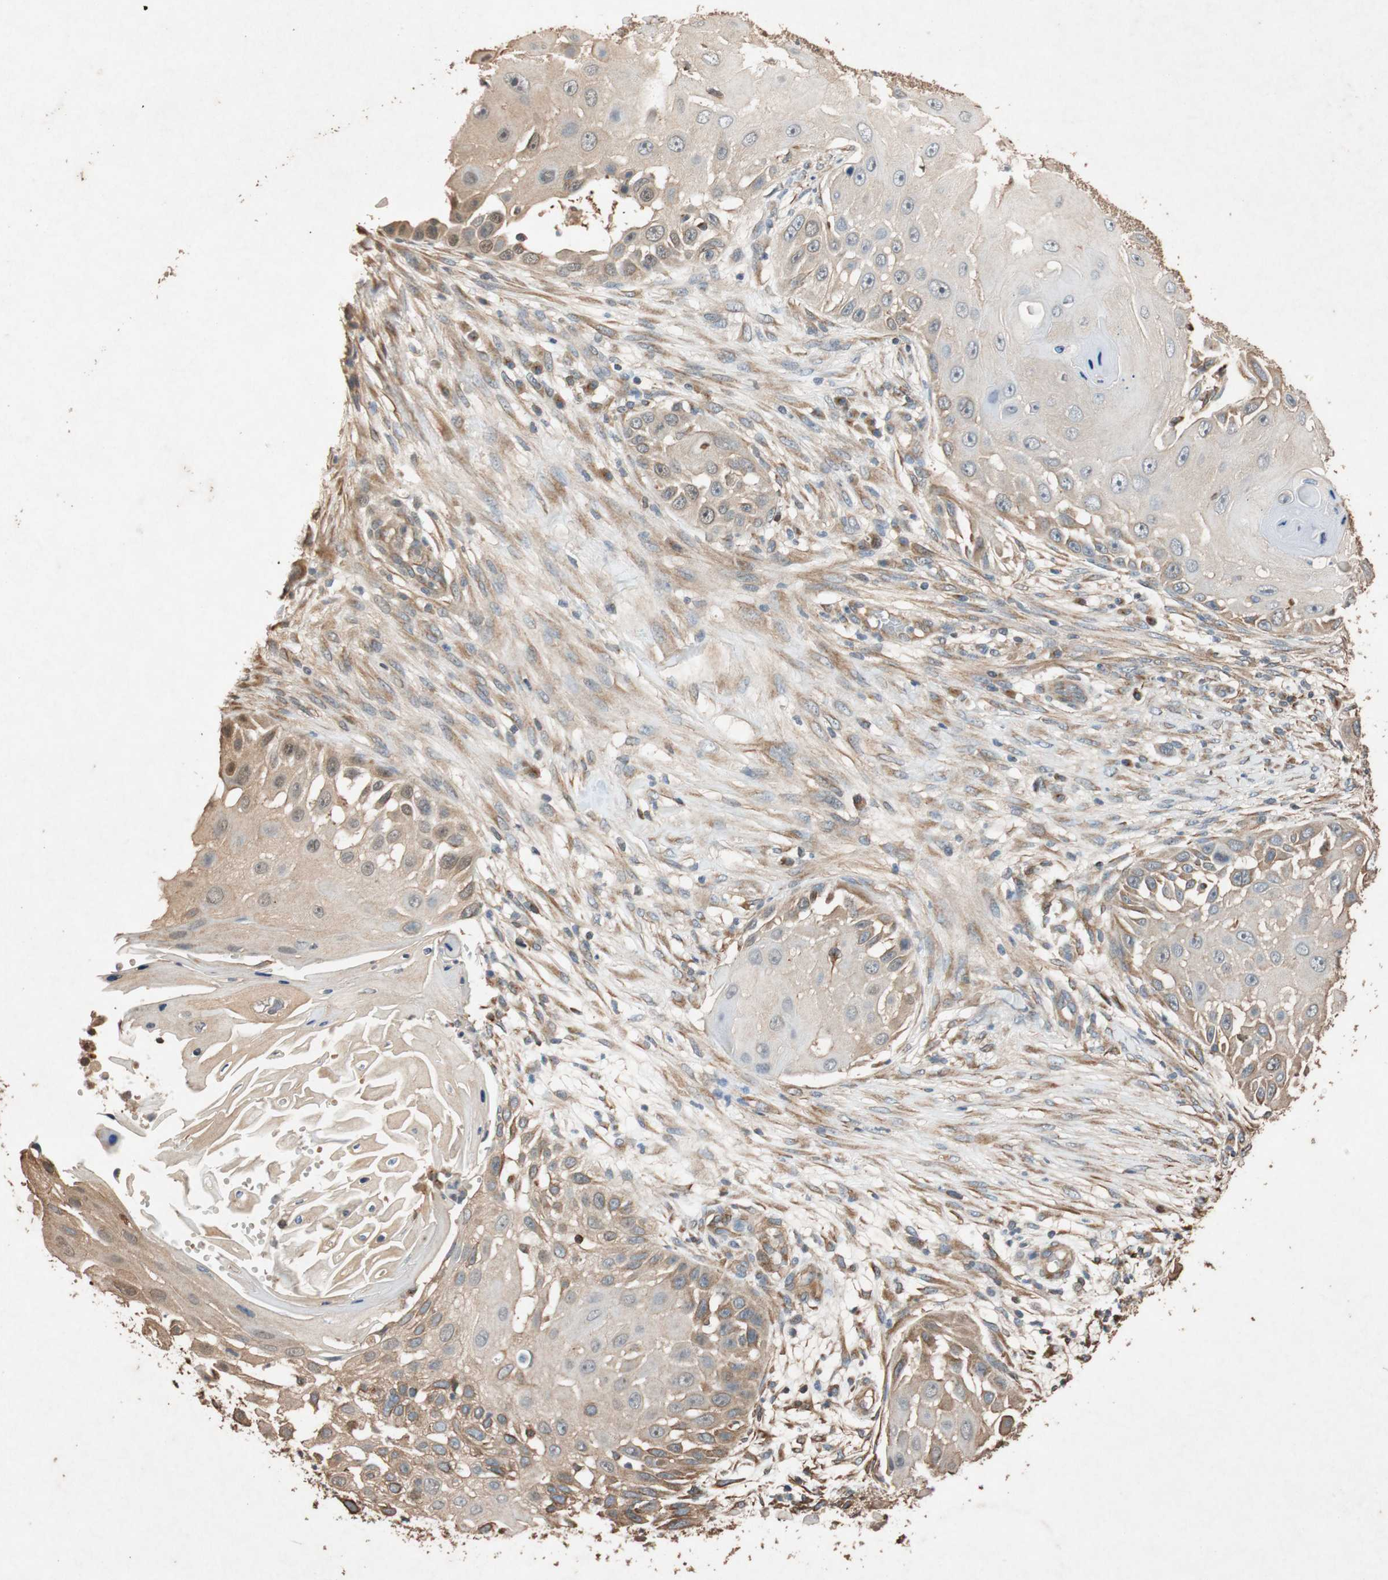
{"staining": {"intensity": "weak", "quantity": ">75%", "location": "cytoplasmic/membranous"}, "tissue": "skin cancer", "cell_type": "Tumor cells", "image_type": "cancer", "snomed": [{"axis": "morphology", "description": "Squamous cell carcinoma, NOS"}, {"axis": "topography", "description": "Skin"}], "caption": "Approximately >75% of tumor cells in squamous cell carcinoma (skin) show weak cytoplasmic/membranous protein expression as visualized by brown immunohistochemical staining.", "gene": "TUBB", "patient": {"sex": "female", "age": 44}}